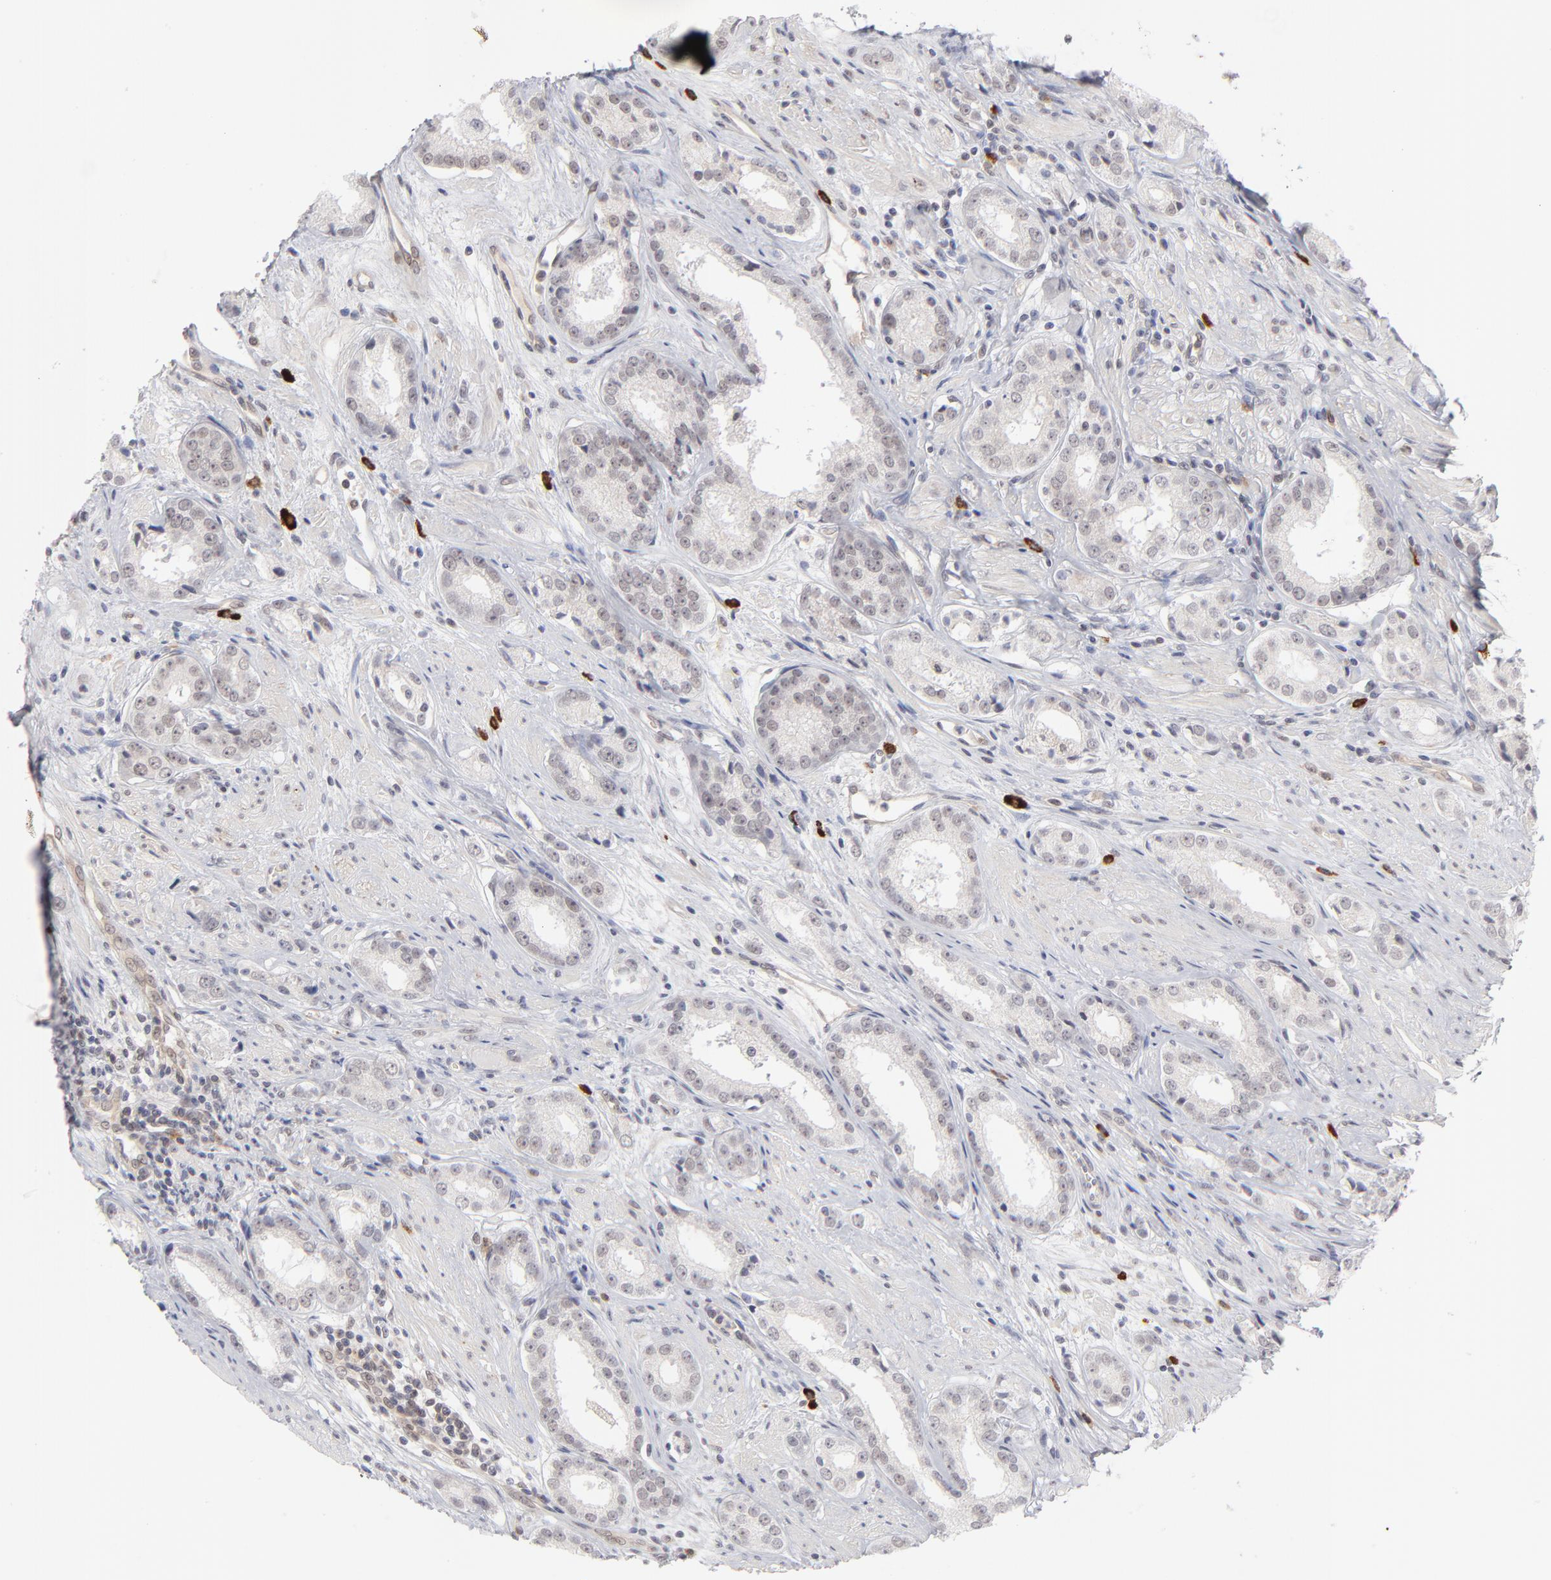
{"staining": {"intensity": "weak", "quantity": "25%-75%", "location": "nuclear"}, "tissue": "prostate cancer", "cell_type": "Tumor cells", "image_type": "cancer", "snomed": [{"axis": "morphology", "description": "Adenocarcinoma, Medium grade"}, {"axis": "topography", "description": "Prostate"}], "caption": "IHC (DAB) staining of adenocarcinoma (medium-grade) (prostate) demonstrates weak nuclear protein staining in about 25%-75% of tumor cells. (IHC, brightfield microscopy, high magnification).", "gene": "NBN", "patient": {"sex": "male", "age": 53}}